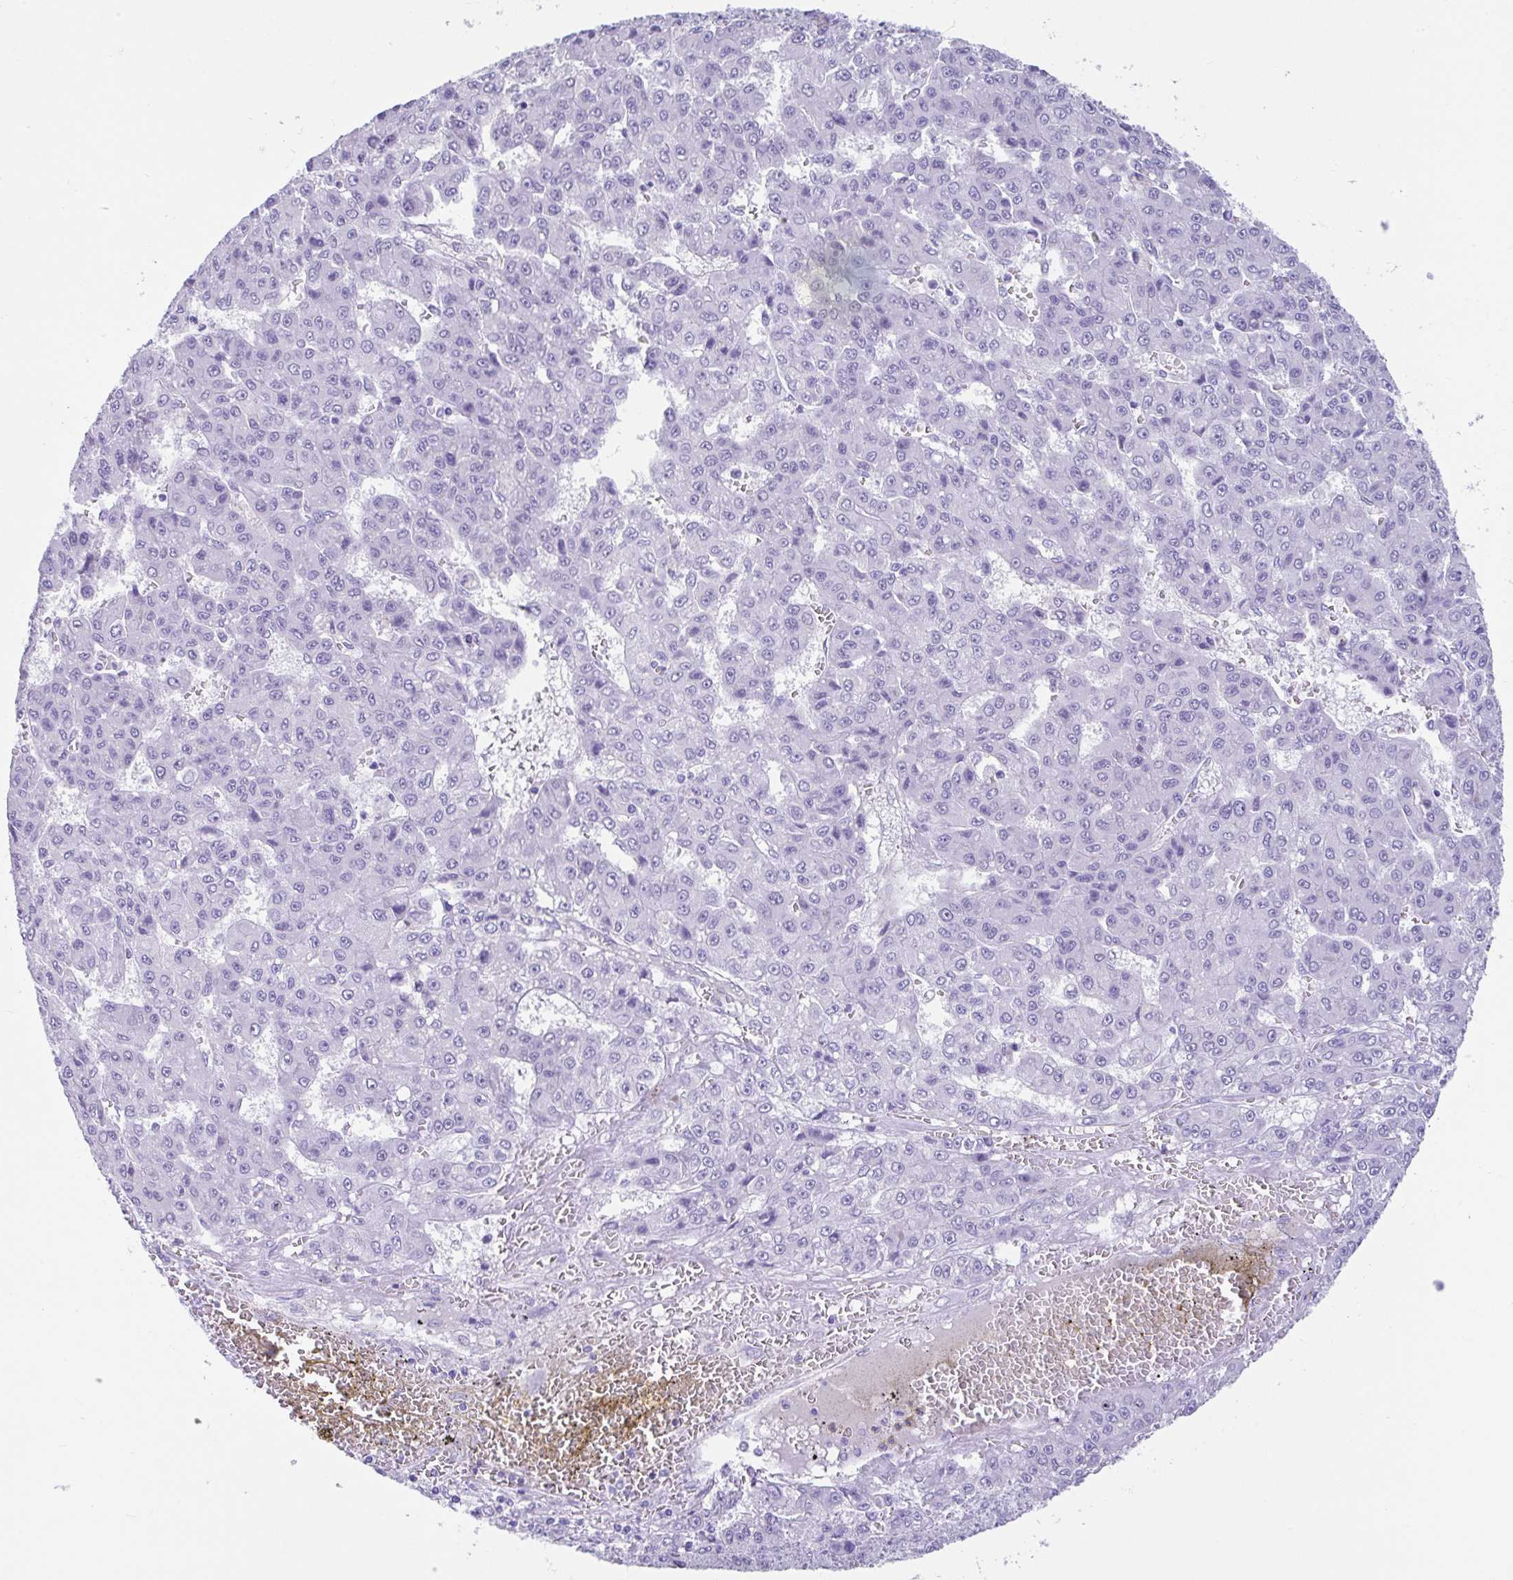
{"staining": {"intensity": "negative", "quantity": "none", "location": "none"}, "tissue": "liver cancer", "cell_type": "Tumor cells", "image_type": "cancer", "snomed": [{"axis": "morphology", "description": "Carcinoma, Hepatocellular, NOS"}, {"axis": "topography", "description": "Liver"}], "caption": "A photomicrograph of liver hepatocellular carcinoma stained for a protein reveals no brown staining in tumor cells. (Immunohistochemistry (ihc), brightfield microscopy, high magnification).", "gene": "FAM107A", "patient": {"sex": "male", "age": 70}}